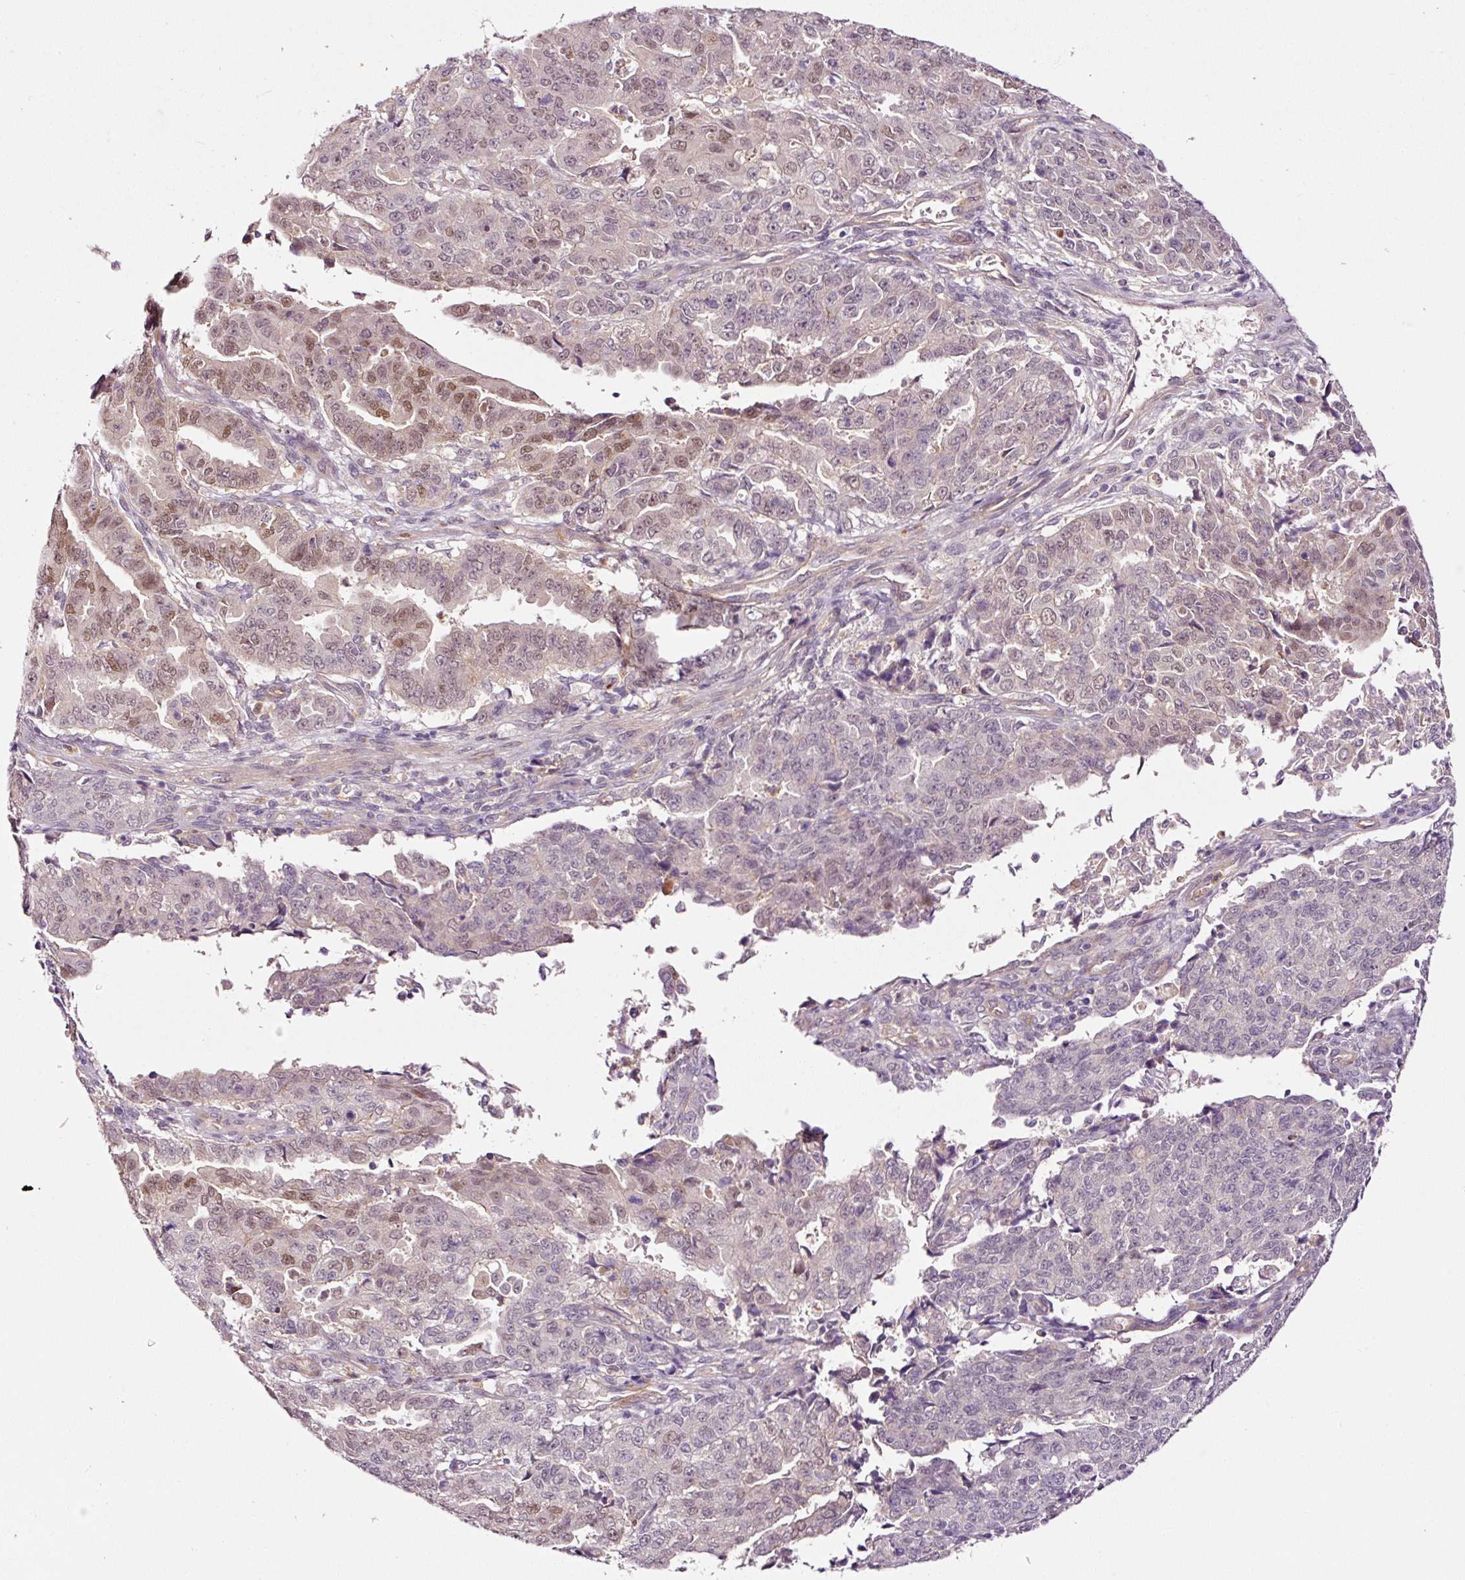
{"staining": {"intensity": "weak", "quantity": "25%-75%", "location": "nuclear"}, "tissue": "endometrial cancer", "cell_type": "Tumor cells", "image_type": "cancer", "snomed": [{"axis": "morphology", "description": "Adenocarcinoma, NOS"}, {"axis": "topography", "description": "Endometrium"}], "caption": "Immunohistochemical staining of human endometrial cancer reveals weak nuclear protein expression in approximately 25%-75% of tumor cells. The protein of interest is stained brown, and the nuclei are stained in blue (DAB IHC with brightfield microscopy, high magnification).", "gene": "ABCB4", "patient": {"sex": "female", "age": 50}}